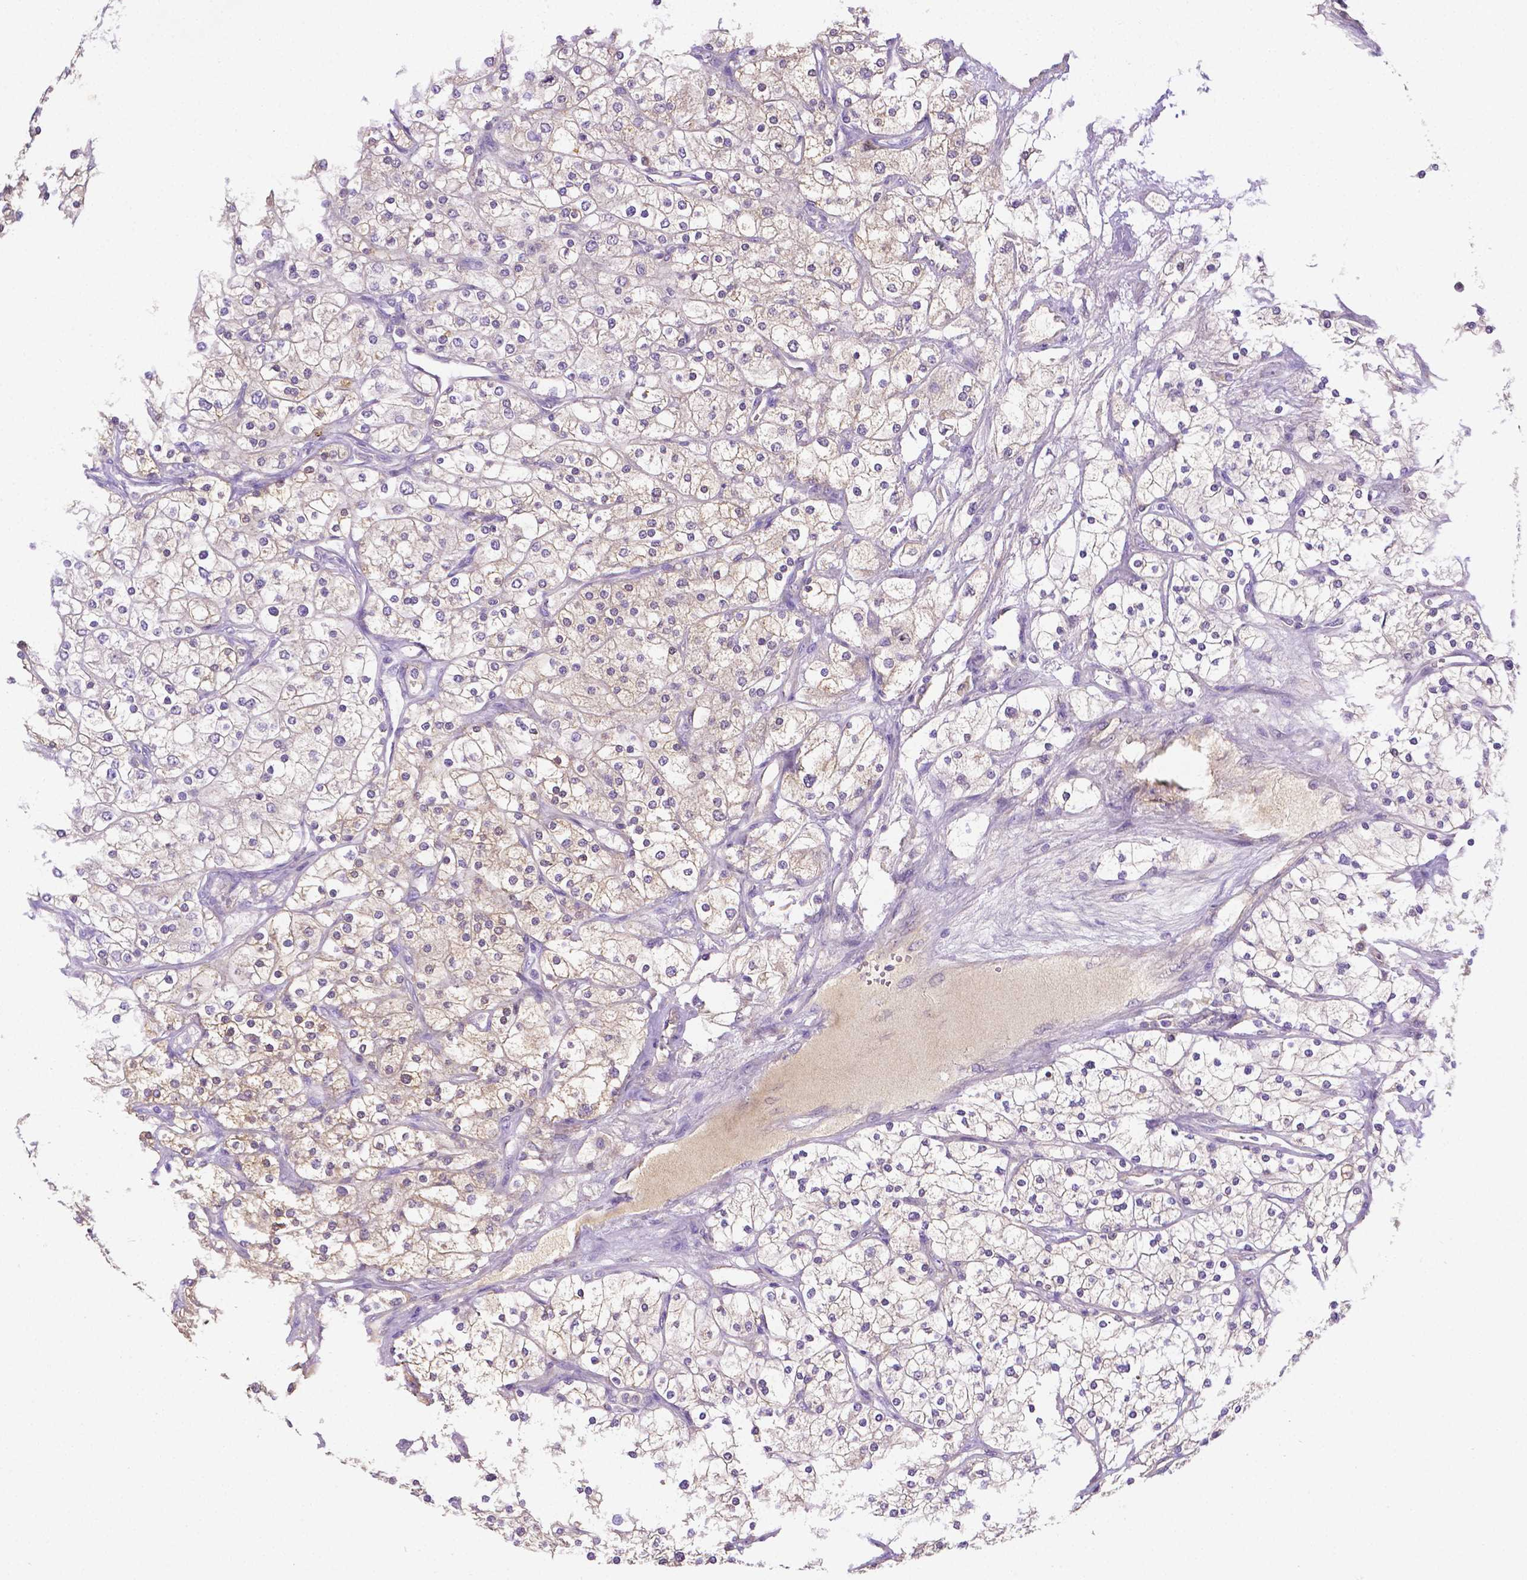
{"staining": {"intensity": "weak", "quantity": "<25%", "location": "cytoplasmic/membranous"}, "tissue": "renal cancer", "cell_type": "Tumor cells", "image_type": "cancer", "snomed": [{"axis": "morphology", "description": "Adenocarcinoma, NOS"}, {"axis": "topography", "description": "Kidney"}], "caption": "Tumor cells show no significant staining in adenocarcinoma (renal).", "gene": "NXPH2", "patient": {"sex": "male", "age": 80}}